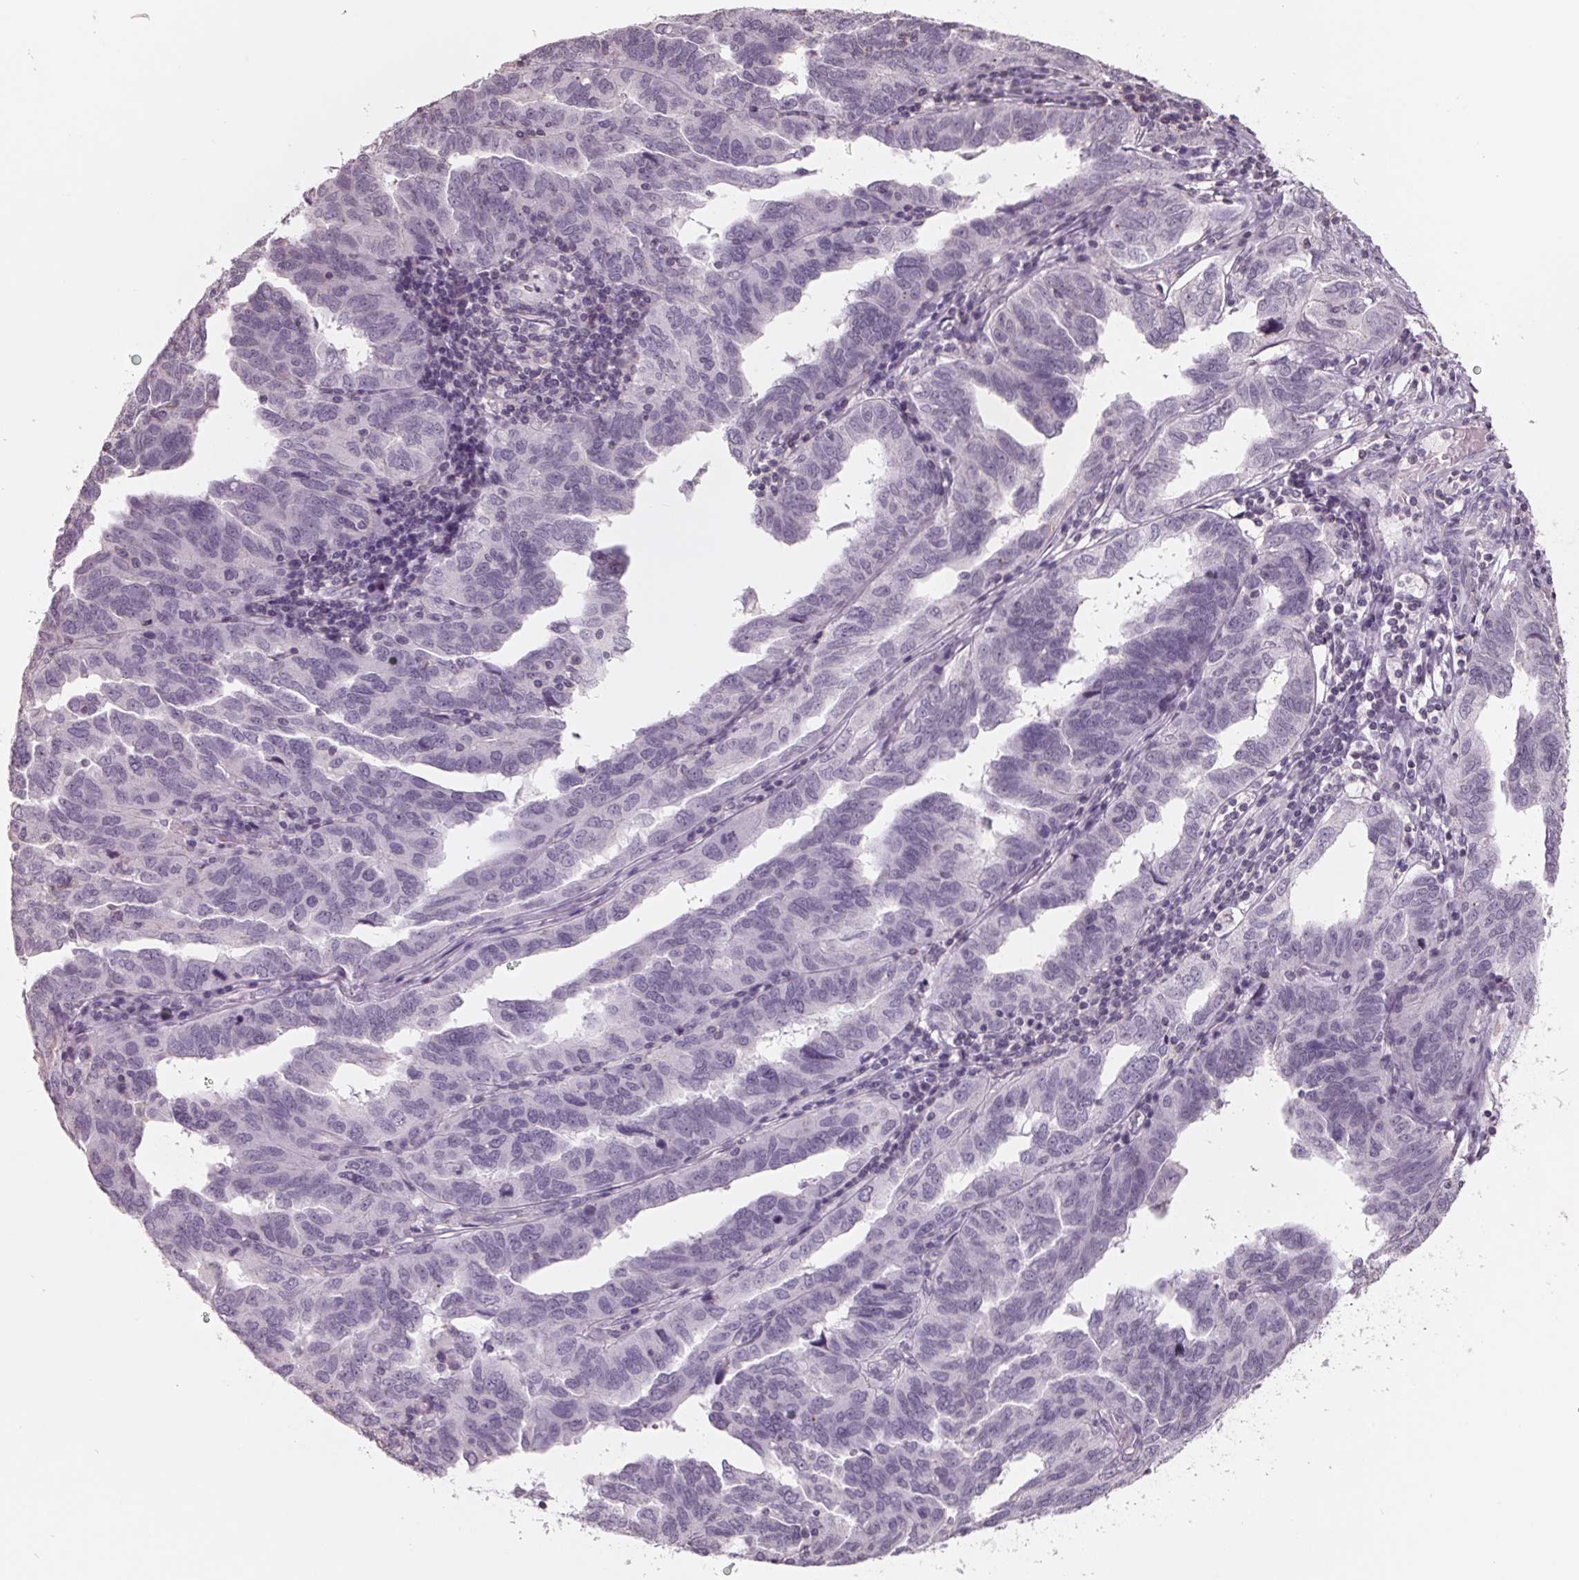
{"staining": {"intensity": "negative", "quantity": "none", "location": "none"}, "tissue": "ovarian cancer", "cell_type": "Tumor cells", "image_type": "cancer", "snomed": [{"axis": "morphology", "description": "Cystadenocarcinoma, serous, NOS"}, {"axis": "topography", "description": "Ovary"}], "caption": "Ovarian cancer (serous cystadenocarcinoma) was stained to show a protein in brown. There is no significant expression in tumor cells.", "gene": "FTCD", "patient": {"sex": "female", "age": 64}}